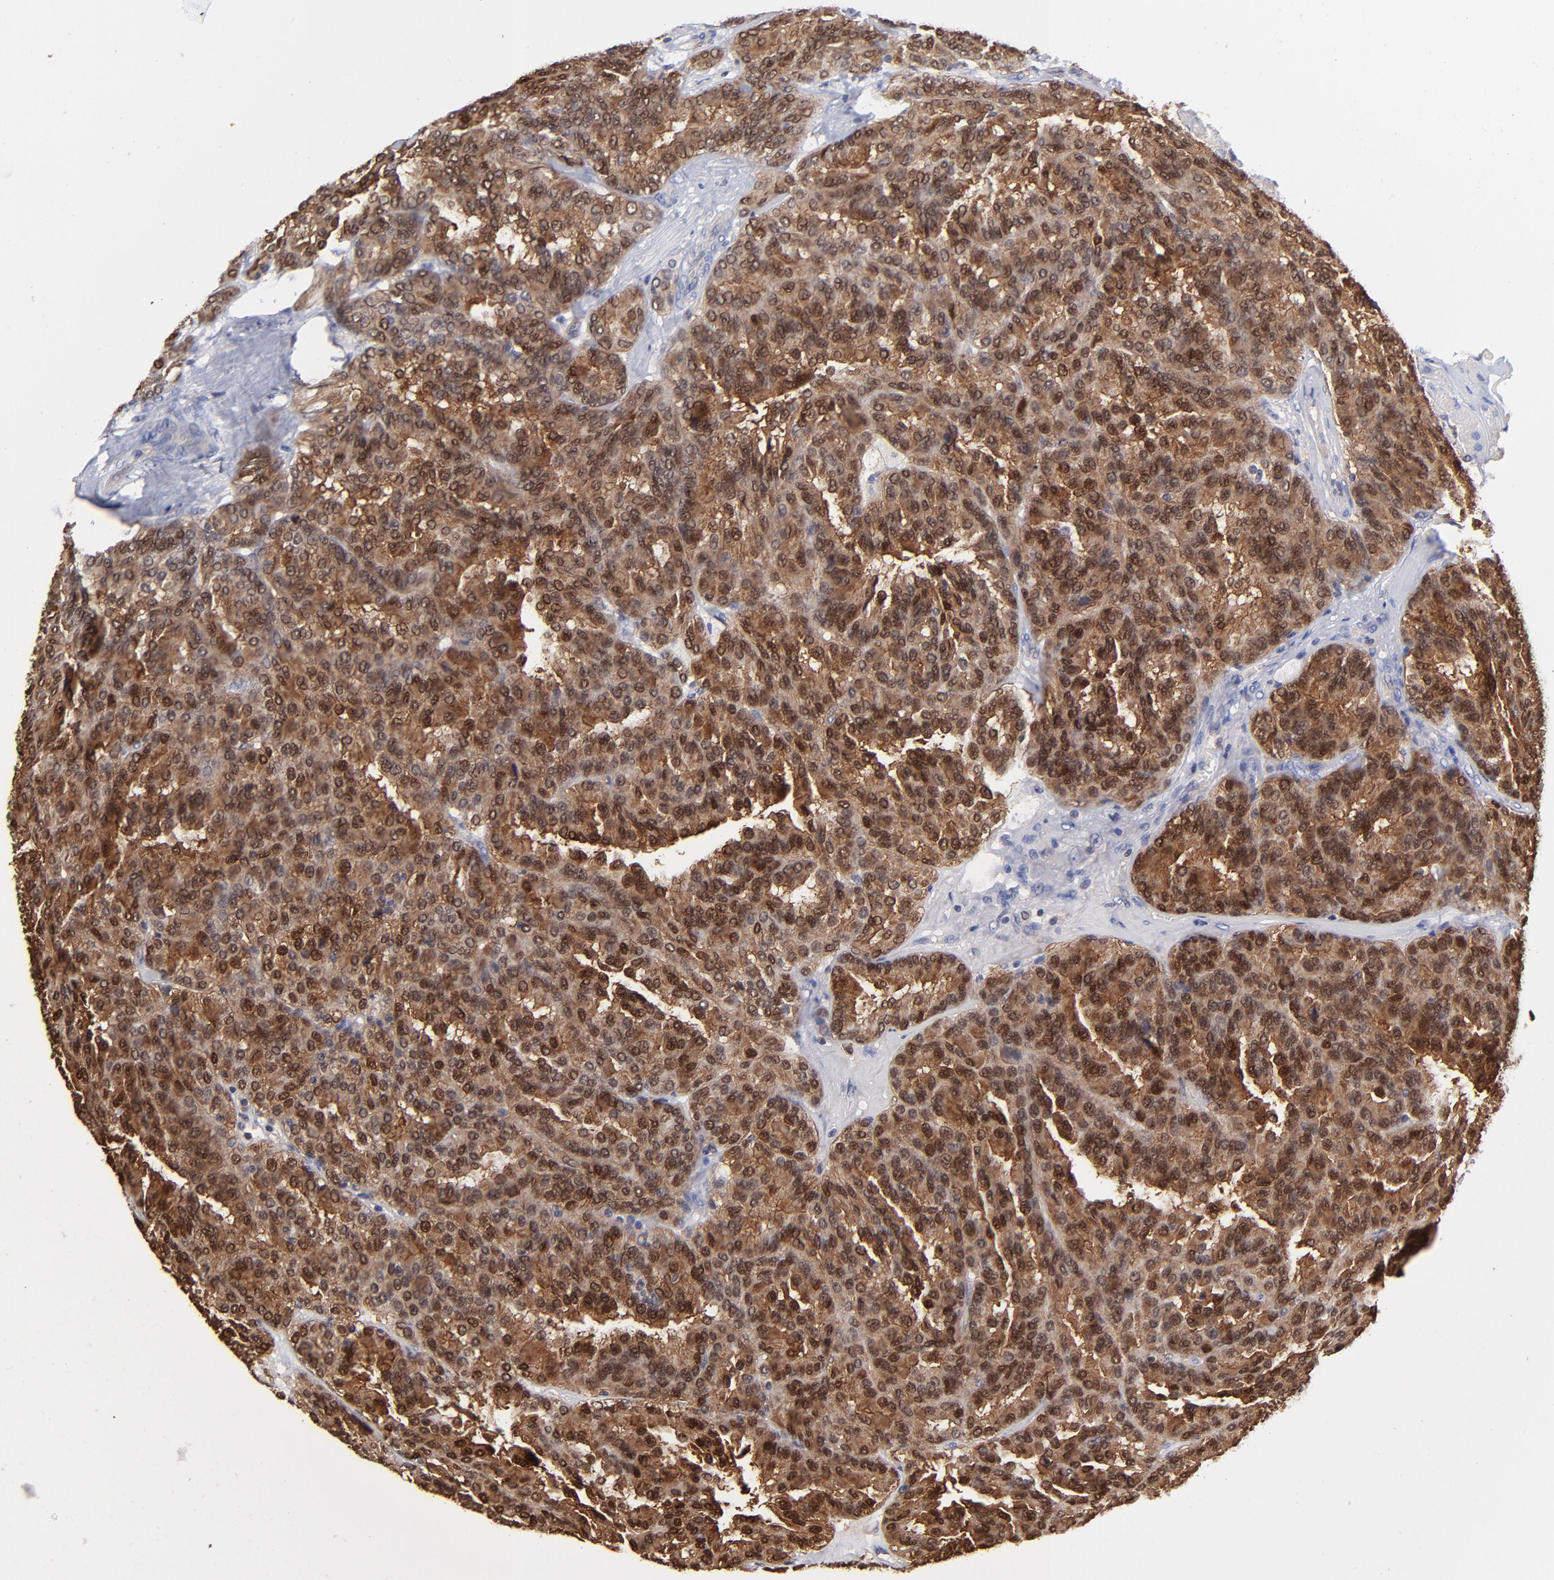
{"staining": {"intensity": "moderate", "quantity": ">75%", "location": "cytoplasmic/membranous,nuclear"}, "tissue": "renal cancer", "cell_type": "Tumor cells", "image_type": "cancer", "snomed": [{"axis": "morphology", "description": "Adenocarcinoma, NOS"}, {"axis": "topography", "description": "Kidney"}], "caption": "Tumor cells display medium levels of moderate cytoplasmic/membranous and nuclear expression in approximately >75% of cells in renal cancer.", "gene": "DCTPP1", "patient": {"sex": "male", "age": 46}}